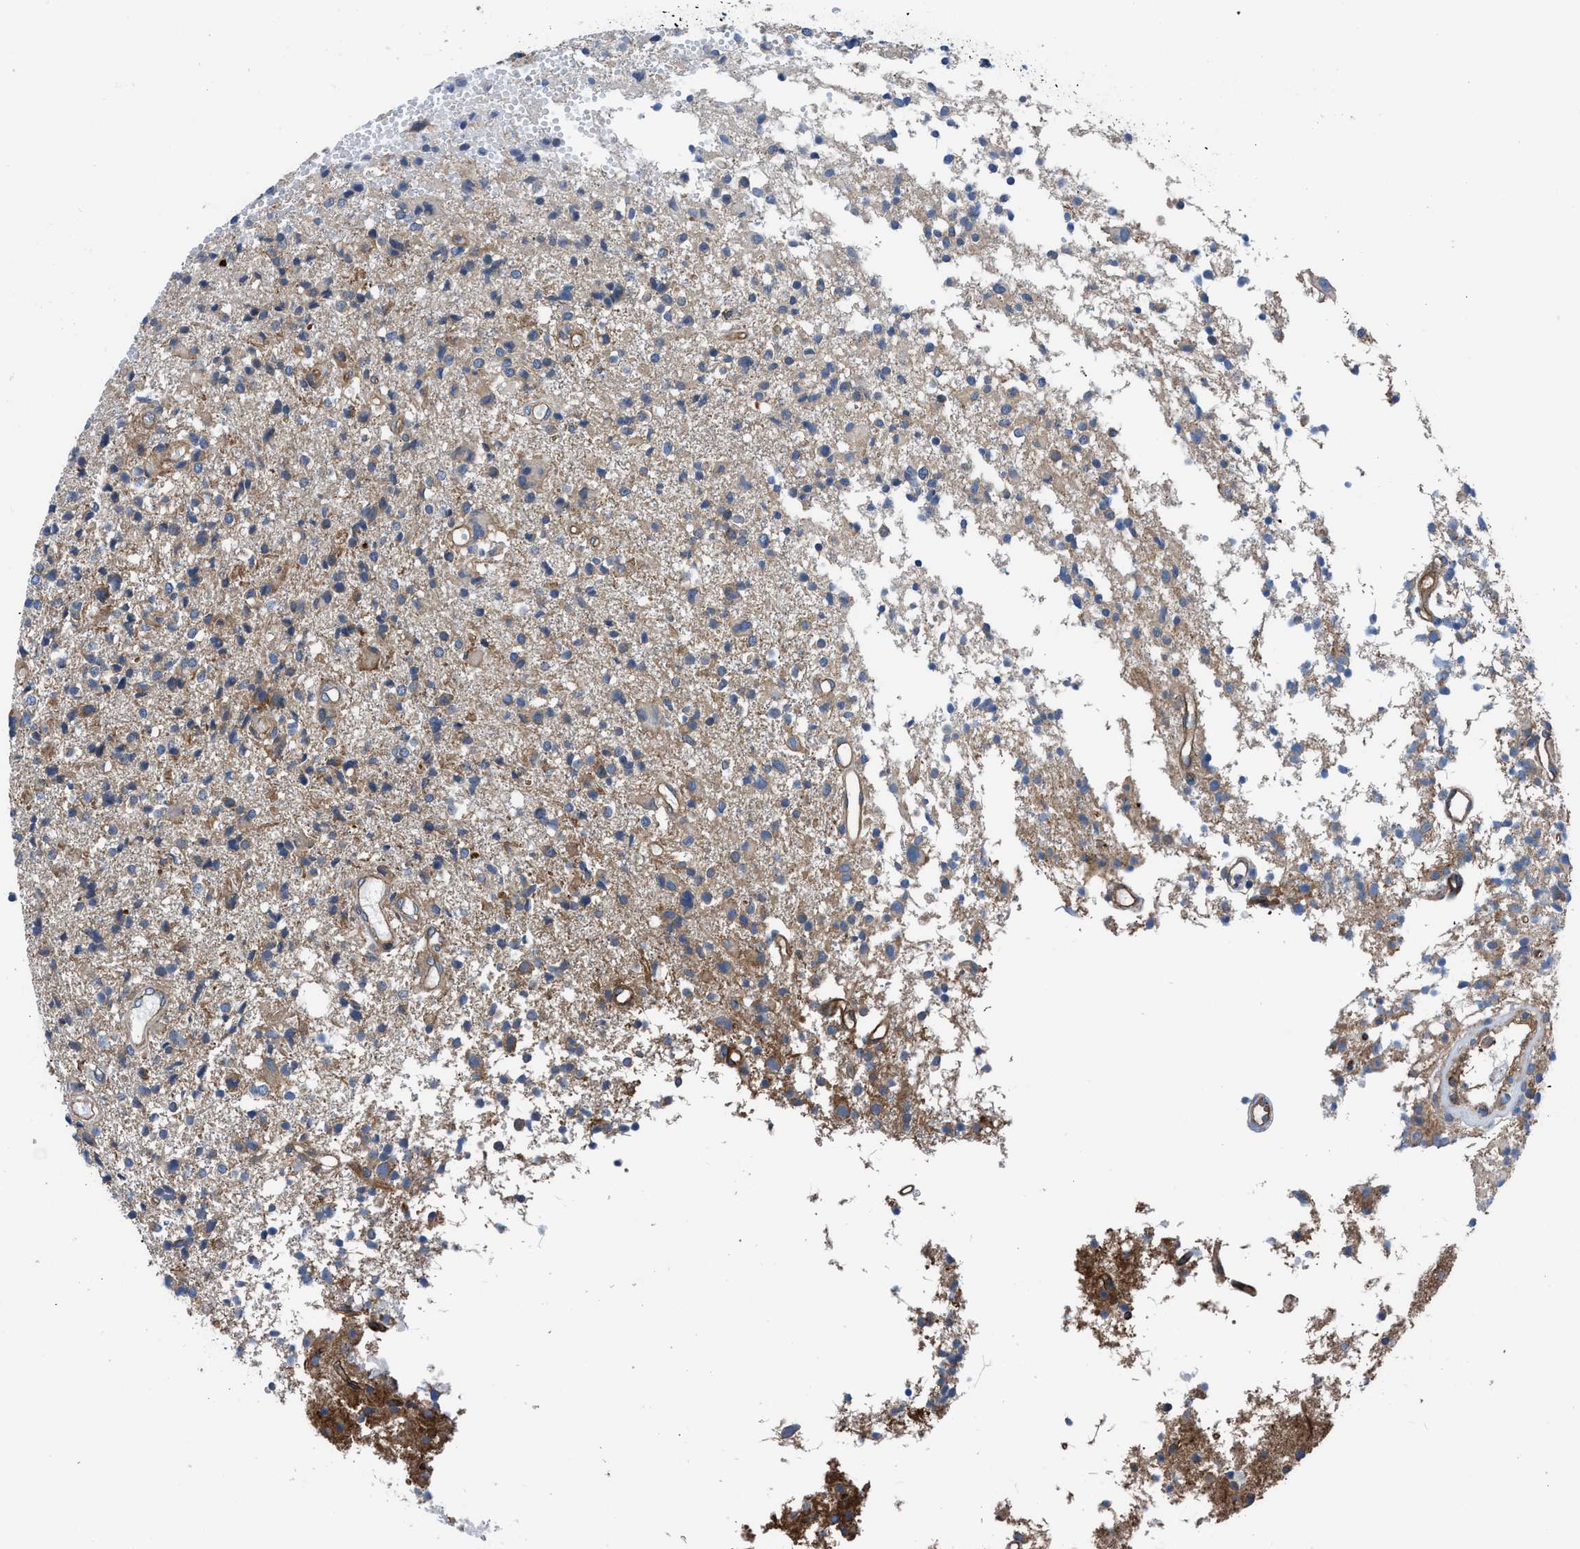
{"staining": {"intensity": "moderate", "quantity": "25%-75%", "location": "cytoplasmic/membranous"}, "tissue": "glioma", "cell_type": "Tumor cells", "image_type": "cancer", "snomed": [{"axis": "morphology", "description": "Glioma, malignant, High grade"}, {"axis": "topography", "description": "Brain"}], "caption": "Malignant high-grade glioma stained with a protein marker displays moderate staining in tumor cells.", "gene": "TRIP4", "patient": {"sex": "female", "age": 59}}